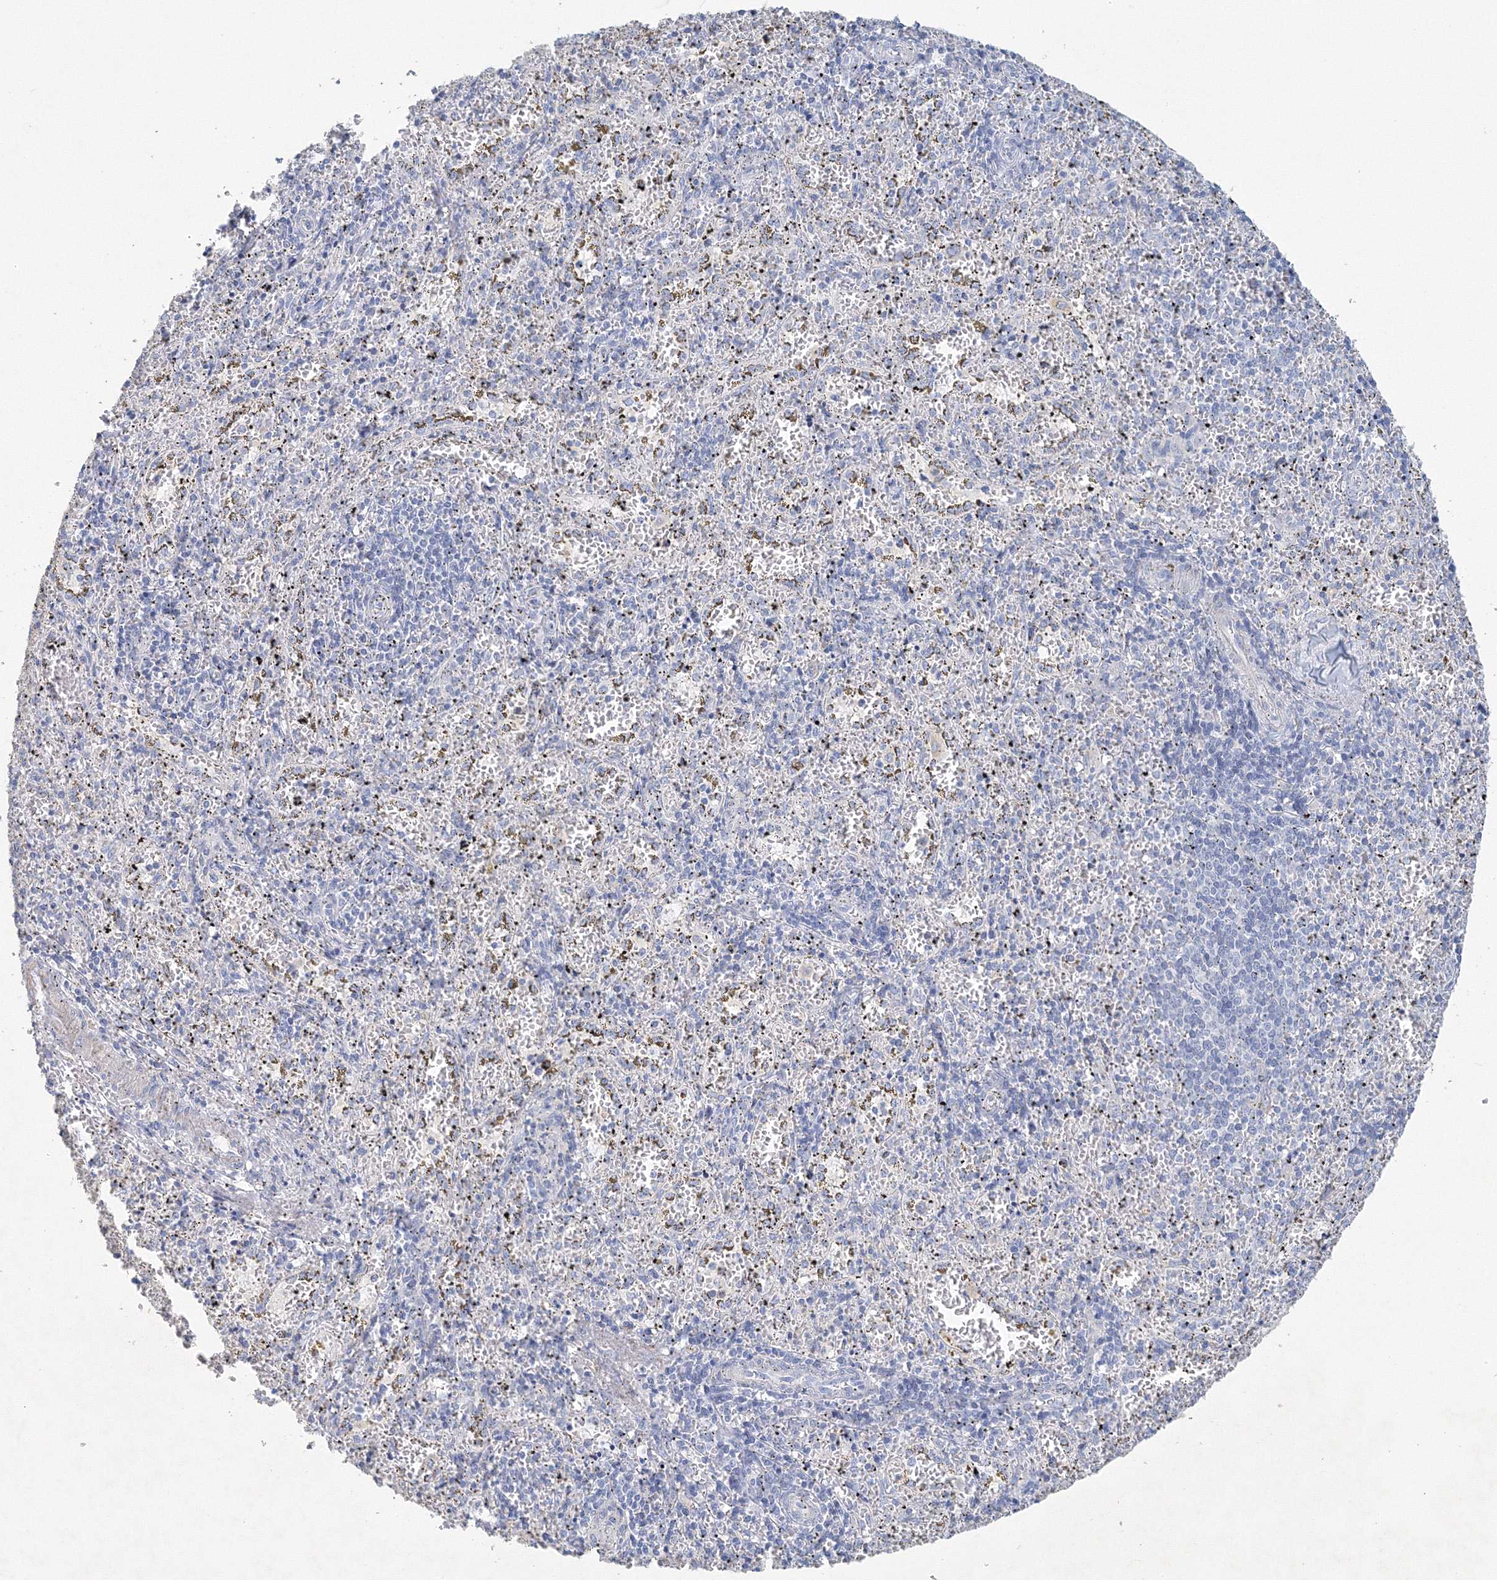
{"staining": {"intensity": "negative", "quantity": "none", "location": "none"}, "tissue": "spleen", "cell_type": "Cells in red pulp", "image_type": "normal", "snomed": [{"axis": "morphology", "description": "Normal tissue, NOS"}, {"axis": "topography", "description": "Spleen"}], "caption": "Spleen stained for a protein using immunohistochemistry exhibits no positivity cells in red pulp.", "gene": "OSBPL6", "patient": {"sex": "male", "age": 11}}